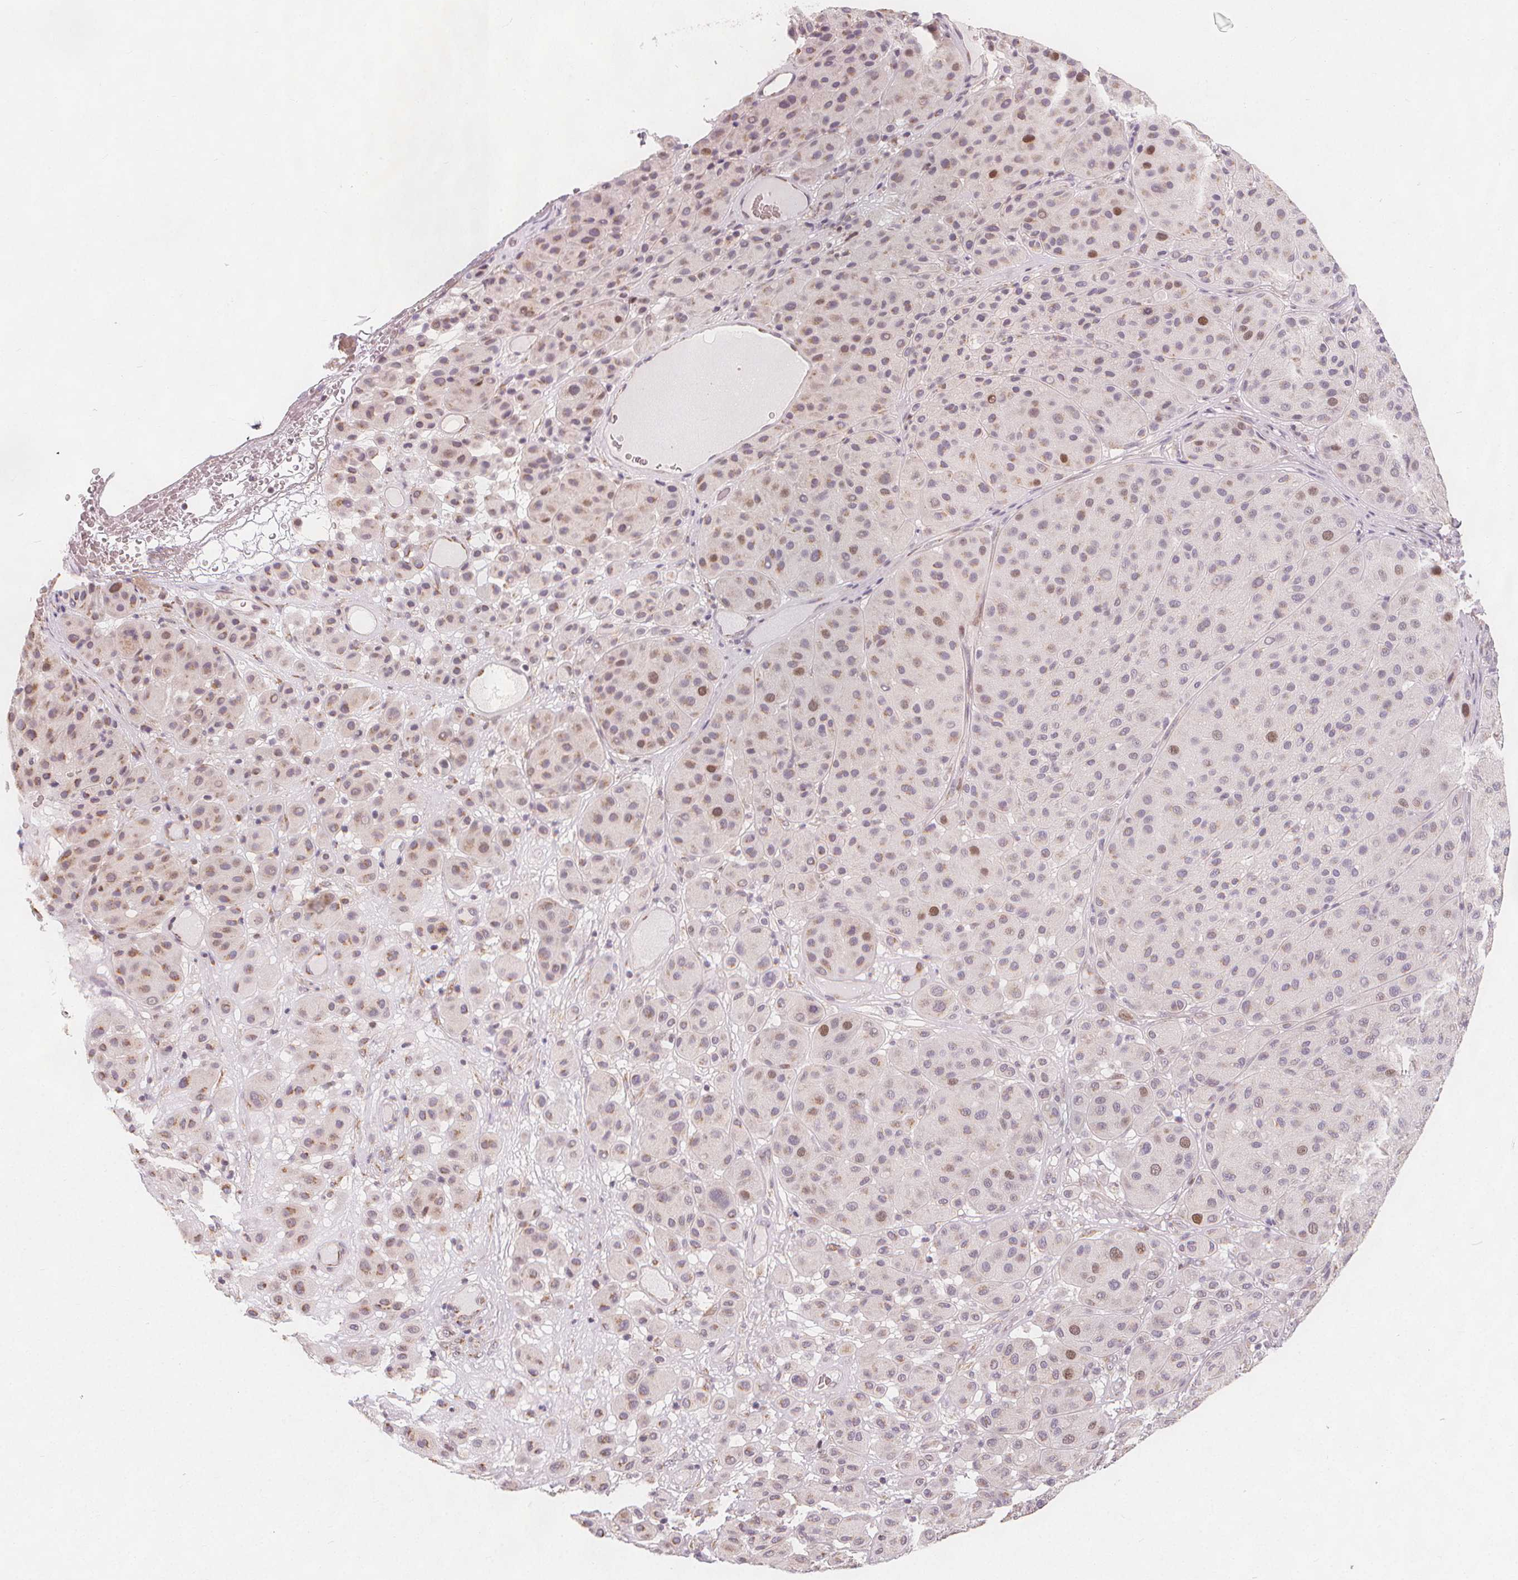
{"staining": {"intensity": "moderate", "quantity": "<25%", "location": "nuclear"}, "tissue": "melanoma", "cell_type": "Tumor cells", "image_type": "cancer", "snomed": [{"axis": "morphology", "description": "Malignant melanoma, Metastatic site"}, {"axis": "topography", "description": "Smooth muscle"}], "caption": "Immunohistochemical staining of malignant melanoma (metastatic site) shows moderate nuclear protein positivity in approximately <25% of tumor cells.", "gene": "TIPIN", "patient": {"sex": "male", "age": 41}}